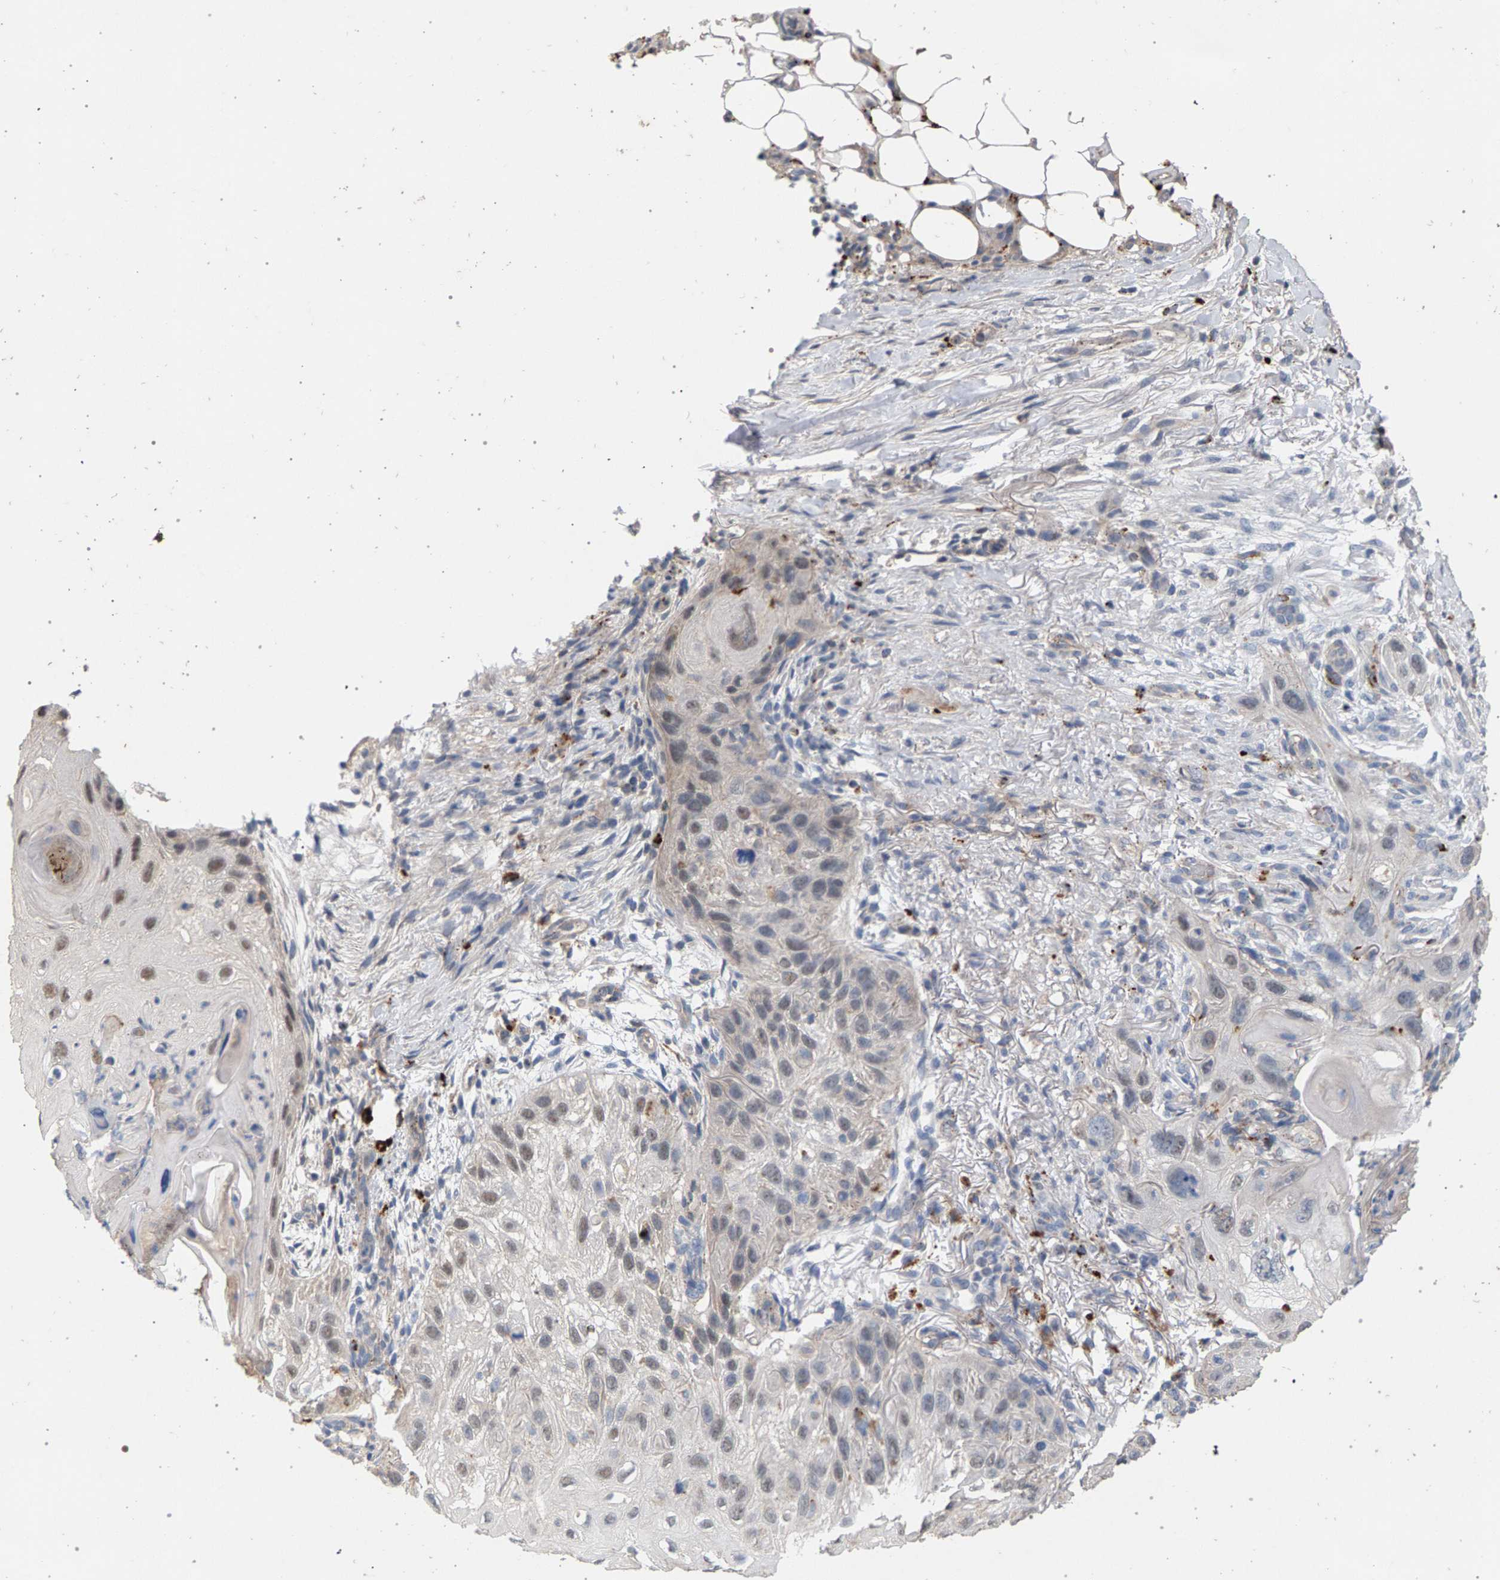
{"staining": {"intensity": "weak", "quantity": "25%-75%", "location": "nuclear"}, "tissue": "skin cancer", "cell_type": "Tumor cells", "image_type": "cancer", "snomed": [{"axis": "morphology", "description": "Squamous cell carcinoma, NOS"}, {"axis": "topography", "description": "Skin"}], "caption": "Immunohistochemistry (DAB (3,3'-diaminobenzidine)) staining of skin cancer (squamous cell carcinoma) shows weak nuclear protein staining in about 25%-75% of tumor cells. (DAB IHC, brown staining for protein, blue staining for nuclei).", "gene": "MAMDC2", "patient": {"sex": "female", "age": 77}}